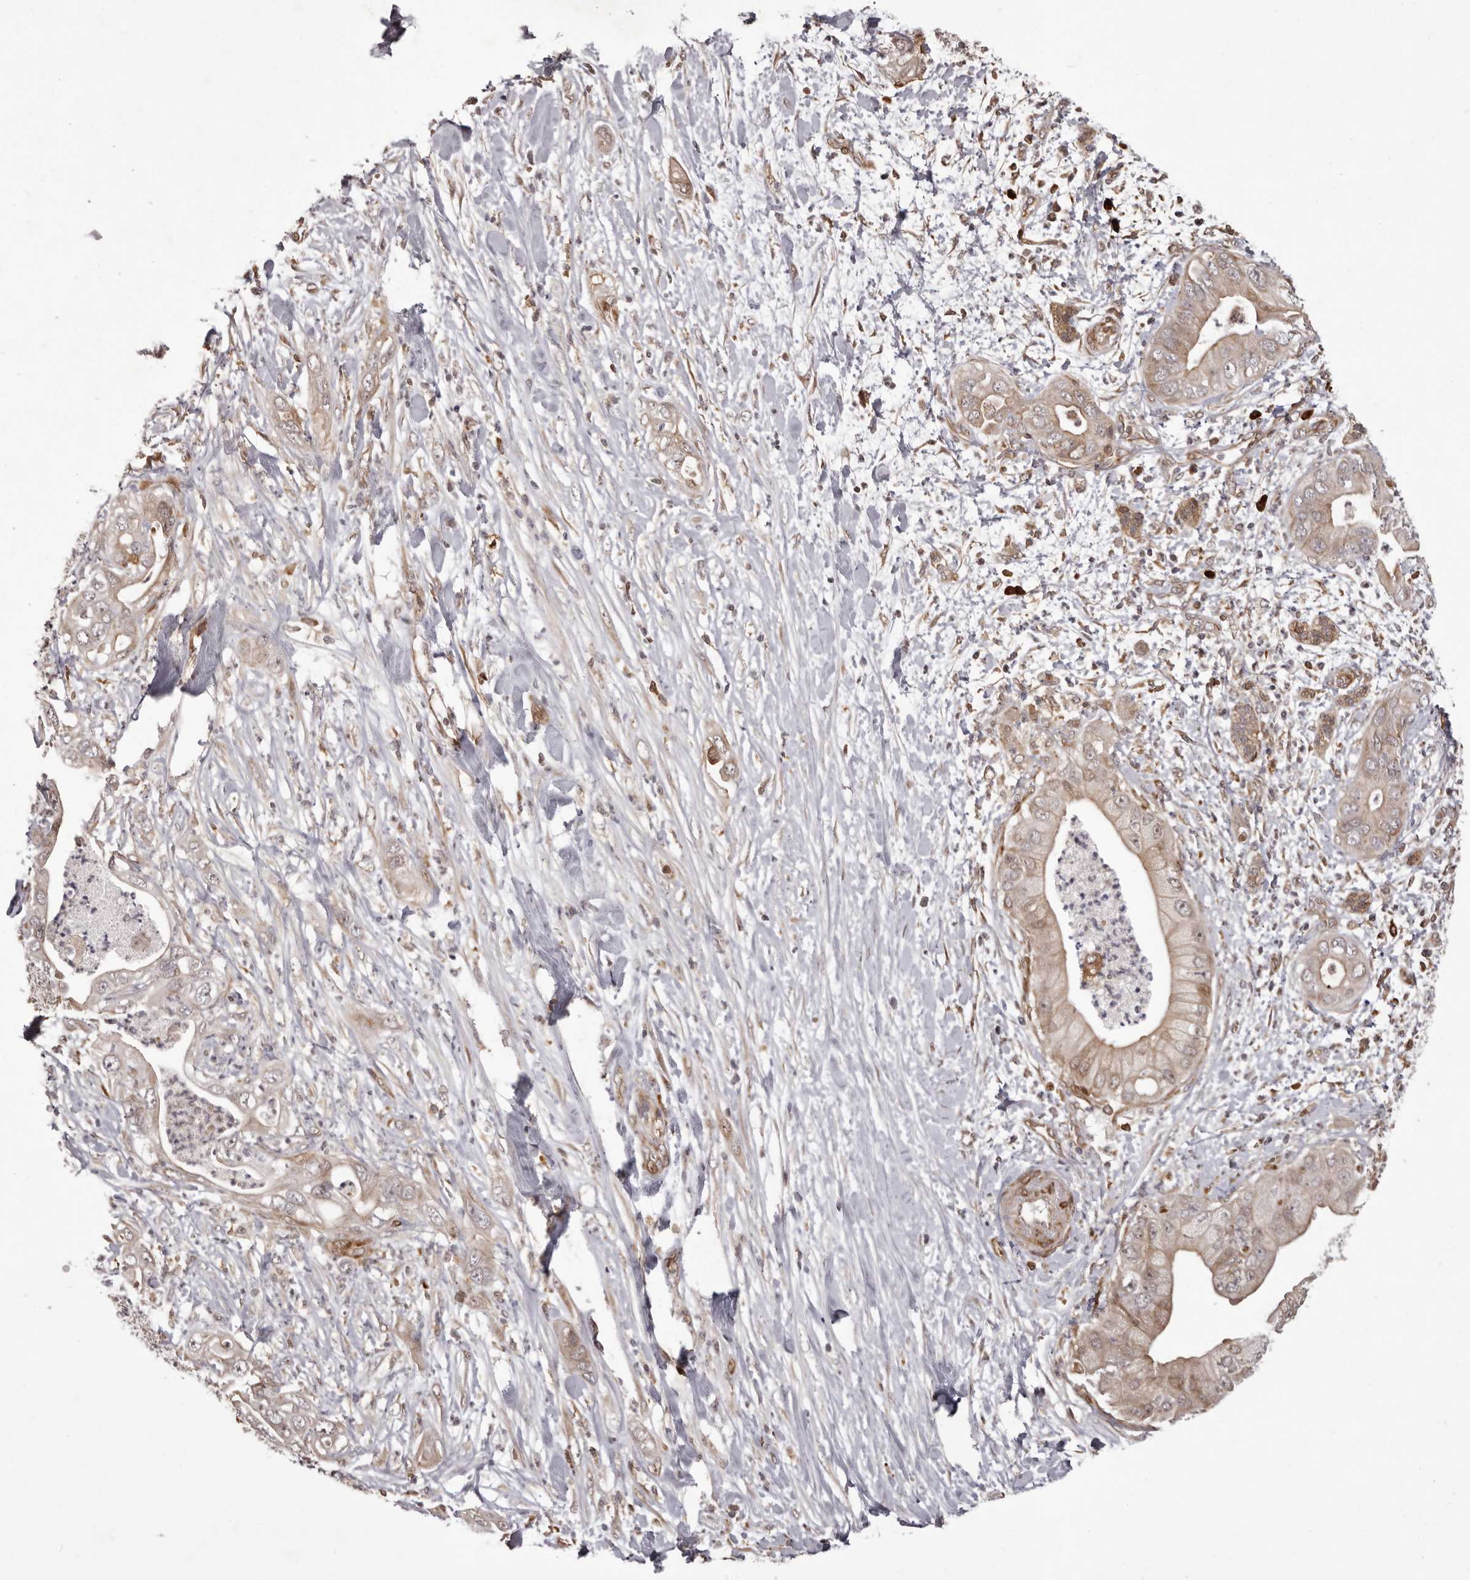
{"staining": {"intensity": "moderate", "quantity": "<25%", "location": "cytoplasmic/membranous"}, "tissue": "pancreatic cancer", "cell_type": "Tumor cells", "image_type": "cancer", "snomed": [{"axis": "morphology", "description": "Adenocarcinoma, NOS"}, {"axis": "topography", "description": "Pancreas"}], "caption": "Moderate cytoplasmic/membranous protein expression is present in approximately <25% of tumor cells in pancreatic cancer (adenocarcinoma).", "gene": "GFOD1", "patient": {"sex": "female", "age": 78}}